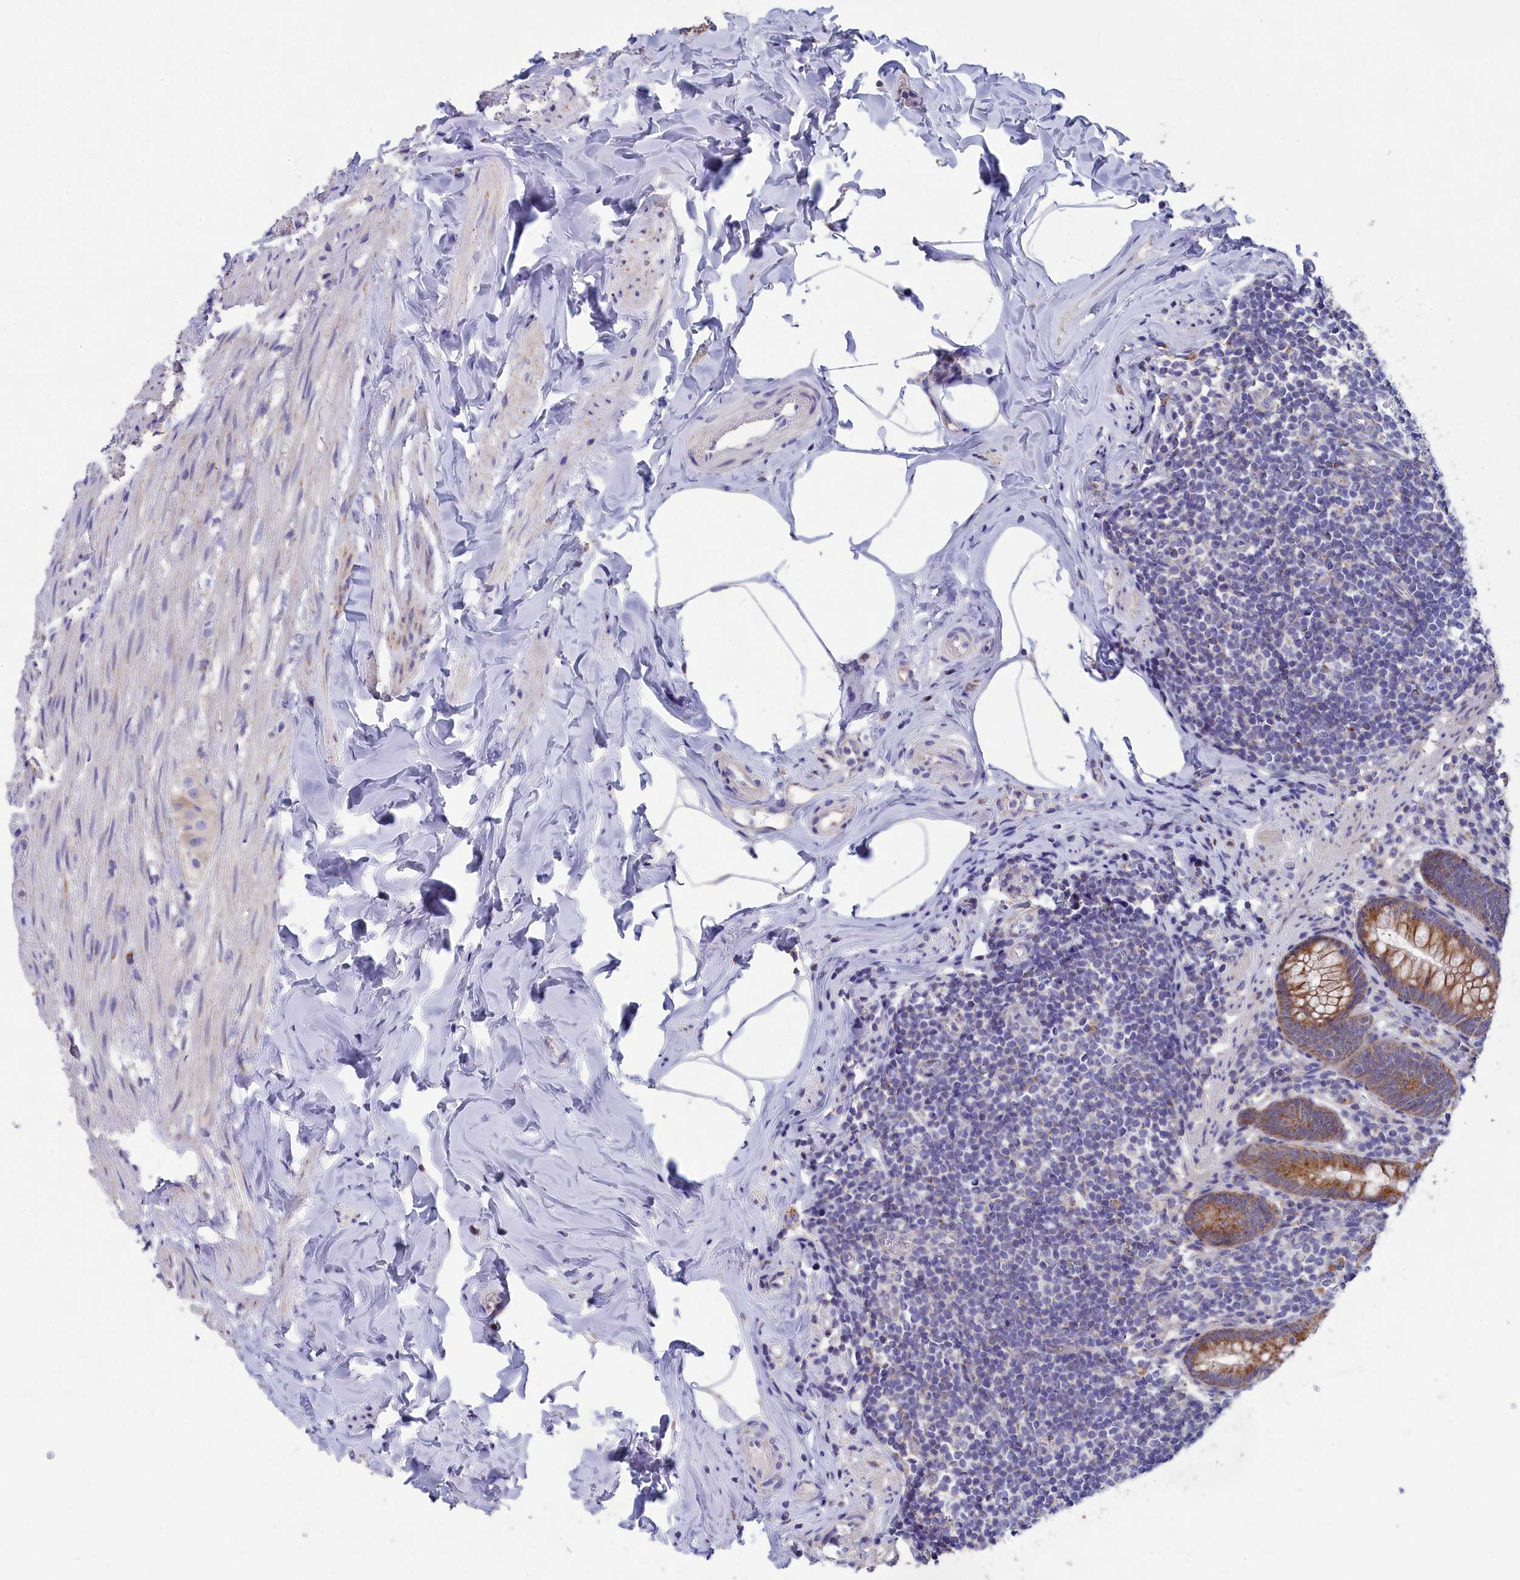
{"staining": {"intensity": "moderate", "quantity": ">75%", "location": "cytoplasmic/membranous"}, "tissue": "appendix", "cell_type": "Glandular cells", "image_type": "normal", "snomed": [{"axis": "morphology", "description": "Normal tissue, NOS"}, {"axis": "topography", "description": "Appendix"}], "caption": "A micrograph of human appendix stained for a protein displays moderate cytoplasmic/membranous brown staining in glandular cells. (DAB = brown stain, brightfield microscopy at high magnification).", "gene": "PRDM12", "patient": {"sex": "male", "age": 55}}